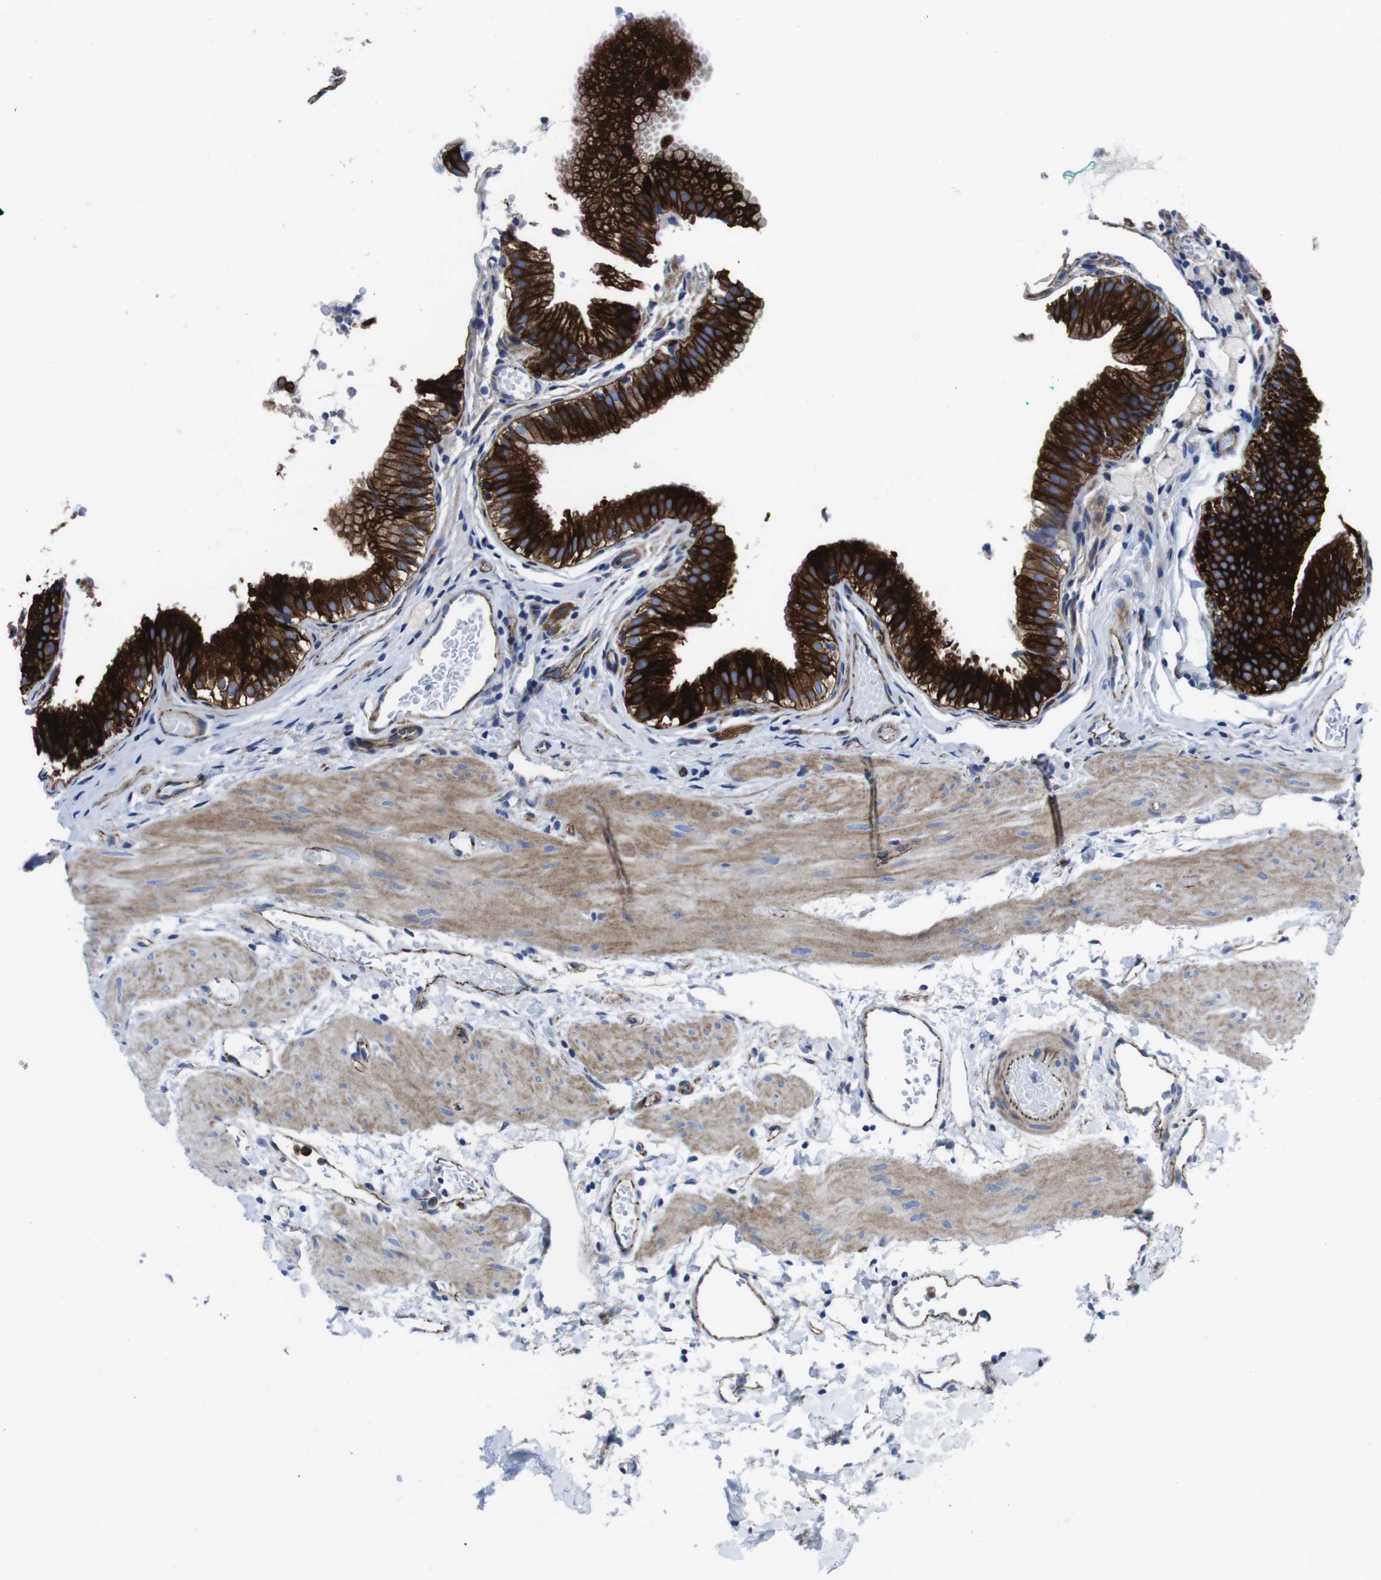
{"staining": {"intensity": "strong", "quantity": ">75%", "location": "cytoplasmic/membranous"}, "tissue": "gallbladder", "cell_type": "Glandular cells", "image_type": "normal", "snomed": [{"axis": "morphology", "description": "Normal tissue, NOS"}, {"axis": "topography", "description": "Gallbladder"}], "caption": "About >75% of glandular cells in unremarkable gallbladder display strong cytoplasmic/membranous protein staining as visualized by brown immunohistochemical staining.", "gene": "NUMB", "patient": {"sex": "female", "age": 26}}